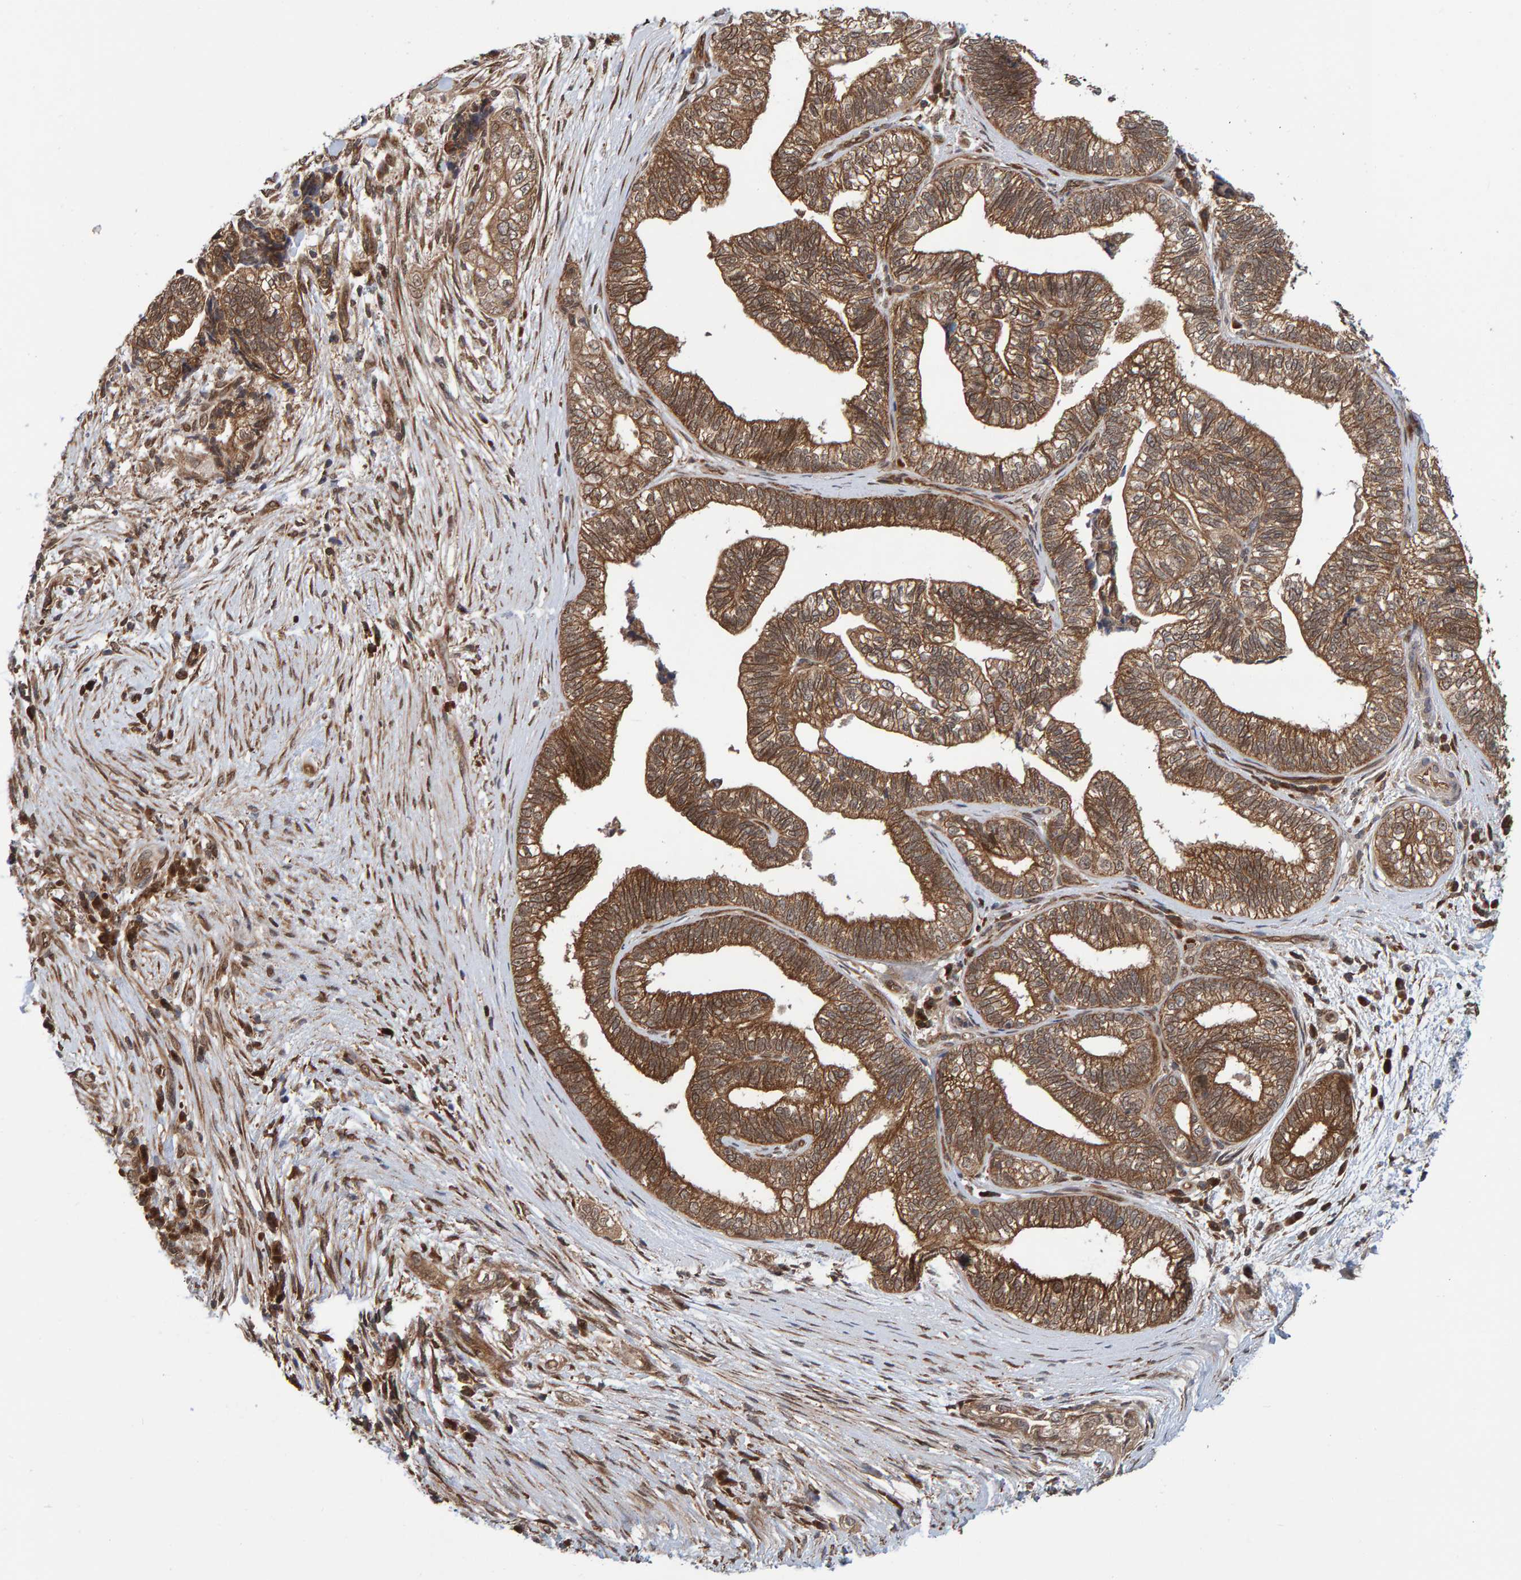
{"staining": {"intensity": "moderate", "quantity": ">75%", "location": "cytoplasmic/membranous"}, "tissue": "pancreatic cancer", "cell_type": "Tumor cells", "image_type": "cancer", "snomed": [{"axis": "morphology", "description": "Adenocarcinoma, NOS"}, {"axis": "topography", "description": "Pancreas"}], "caption": "Protein staining of pancreatic cancer (adenocarcinoma) tissue demonstrates moderate cytoplasmic/membranous positivity in about >75% of tumor cells.", "gene": "SCRN2", "patient": {"sex": "male", "age": 72}}